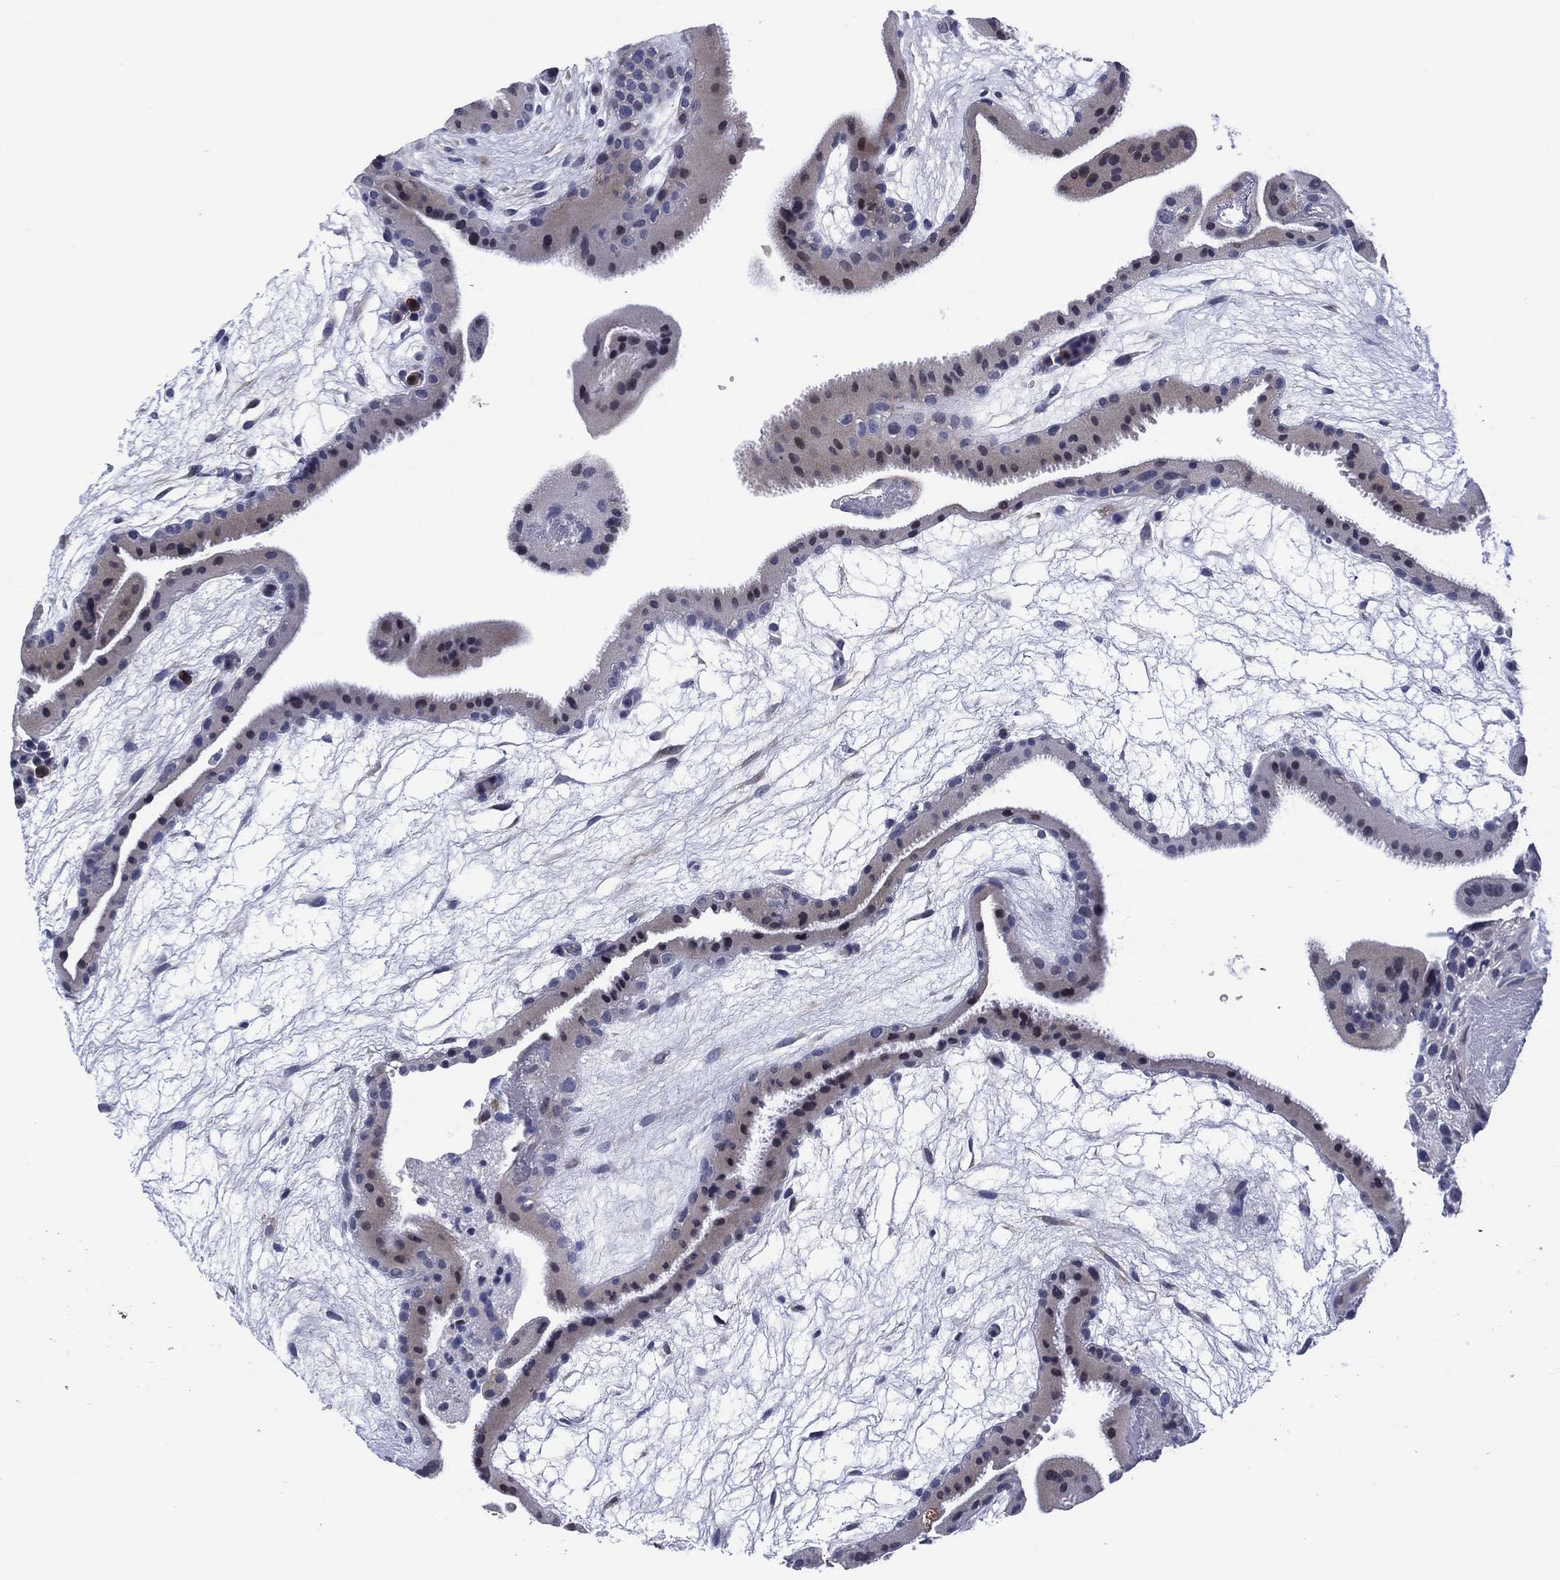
{"staining": {"intensity": "negative", "quantity": "none", "location": "none"}, "tissue": "placenta", "cell_type": "Decidual cells", "image_type": "normal", "snomed": [{"axis": "morphology", "description": "Normal tissue, NOS"}, {"axis": "topography", "description": "Placenta"}], "caption": "IHC histopathology image of benign placenta stained for a protein (brown), which reveals no expression in decidual cells.", "gene": "CLIP3", "patient": {"sex": "female", "age": 19}}